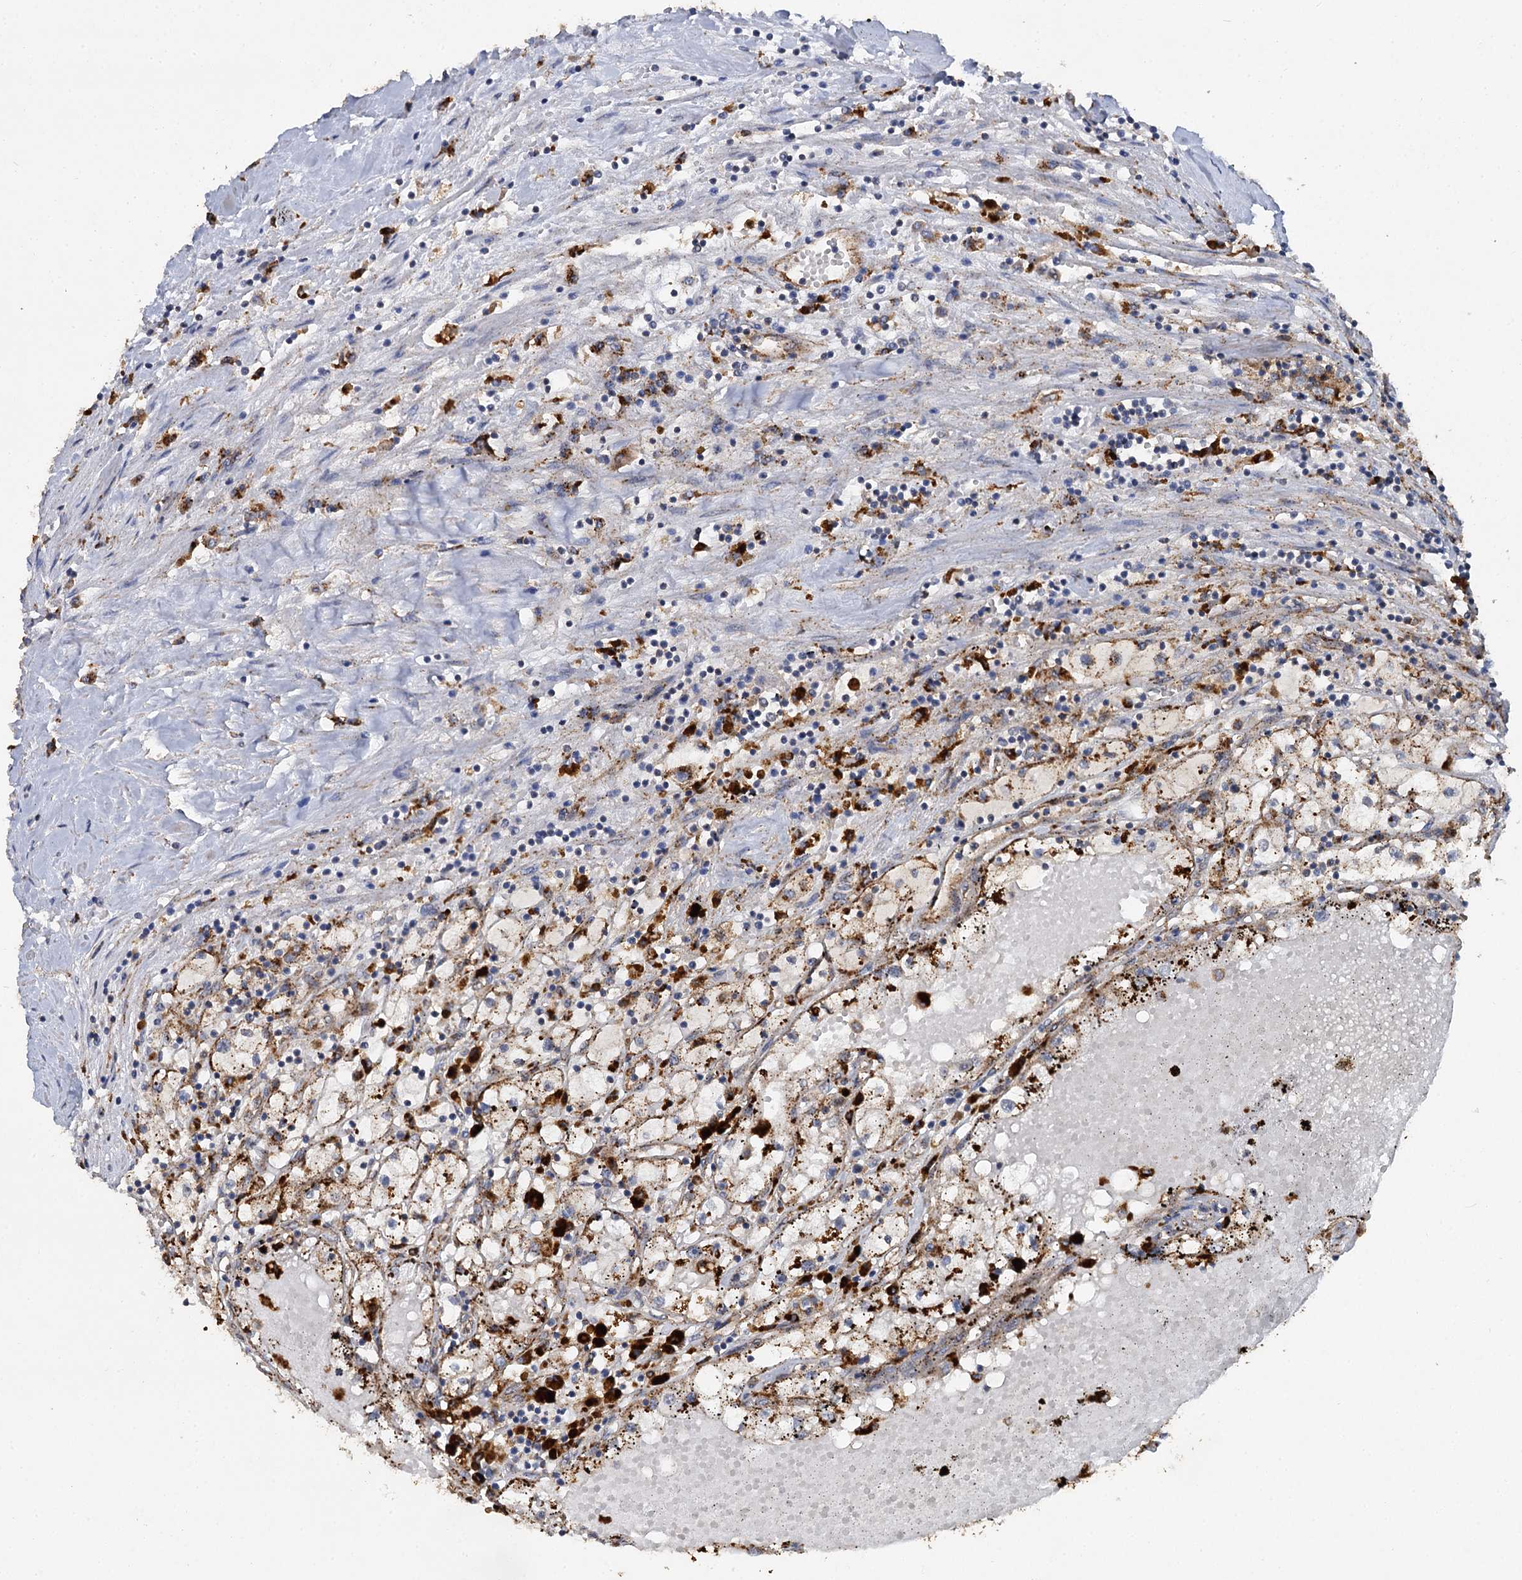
{"staining": {"intensity": "strong", "quantity": "25%-75%", "location": "cytoplasmic/membranous"}, "tissue": "renal cancer", "cell_type": "Tumor cells", "image_type": "cancer", "snomed": [{"axis": "morphology", "description": "Adenocarcinoma, NOS"}, {"axis": "topography", "description": "Kidney"}], "caption": "Adenocarcinoma (renal) tissue displays strong cytoplasmic/membranous expression in about 25%-75% of tumor cells, visualized by immunohistochemistry.", "gene": "GBA1", "patient": {"sex": "male", "age": 56}}